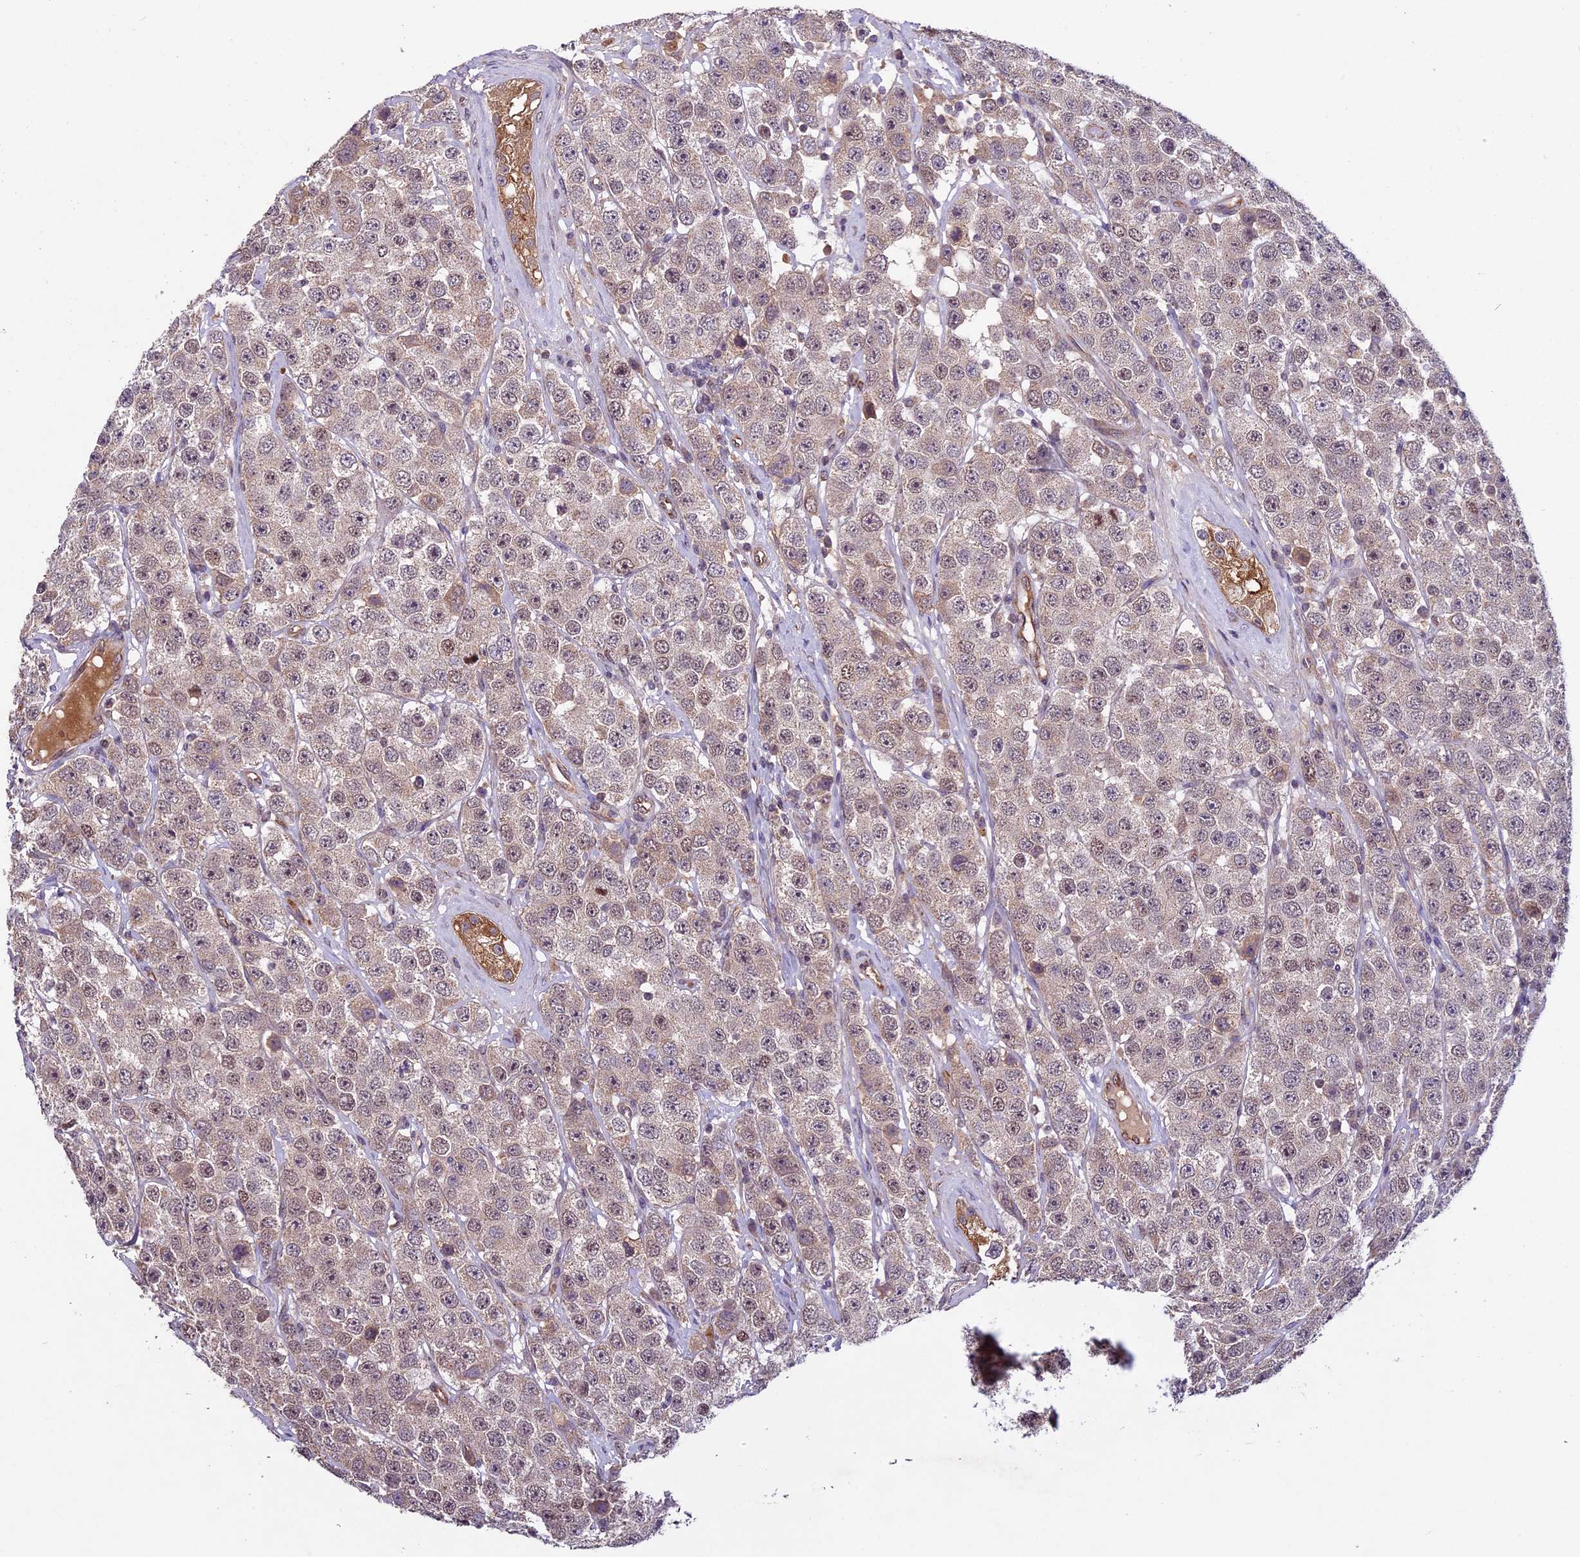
{"staining": {"intensity": "weak", "quantity": "25%-75%", "location": "nuclear"}, "tissue": "testis cancer", "cell_type": "Tumor cells", "image_type": "cancer", "snomed": [{"axis": "morphology", "description": "Seminoma, NOS"}, {"axis": "topography", "description": "Testis"}], "caption": "A high-resolution micrograph shows IHC staining of testis seminoma, which exhibits weak nuclear positivity in approximately 25%-75% of tumor cells.", "gene": "C3orf70", "patient": {"sex": "male", "age": 28}}